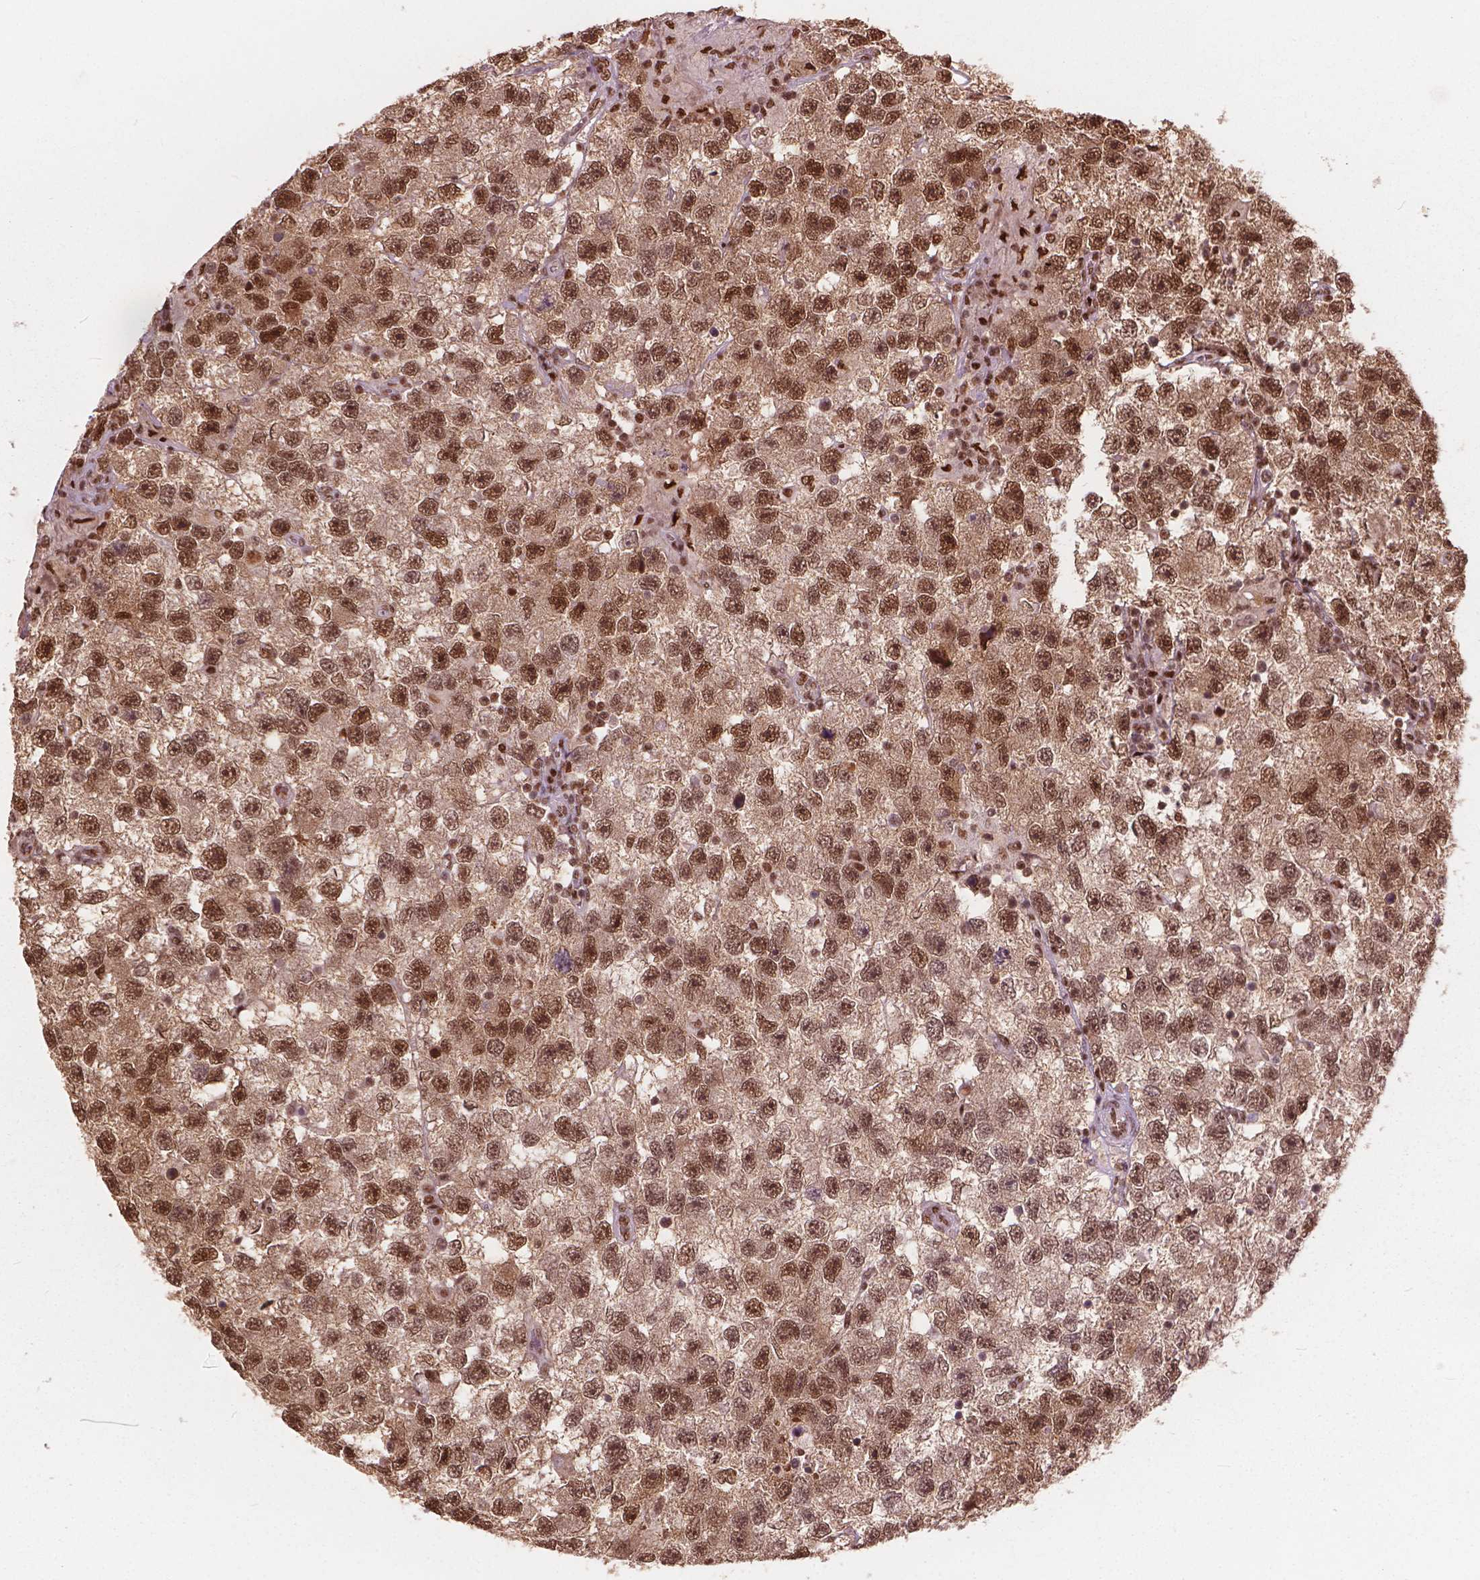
{"staining": {"intensity": "moderate", "quantity": ">75%", "location": "nuclear"}, "tissue": "testis cancer", "cell_type": "Tumor cells", "image_type": "cancer", "snomed": [{"axis": "morphology", "description": "Seminoma, NOS"}, {"axis": "topography", "description": "Testis"}], "caption": "There is medium levels of moderate nuclear expression in tumor cells of testis cancer, as demonstrated by immunohistochemical staining (brown color).", "gene": "ANP32B", "patient": {"sex": "male", "age": 26}}